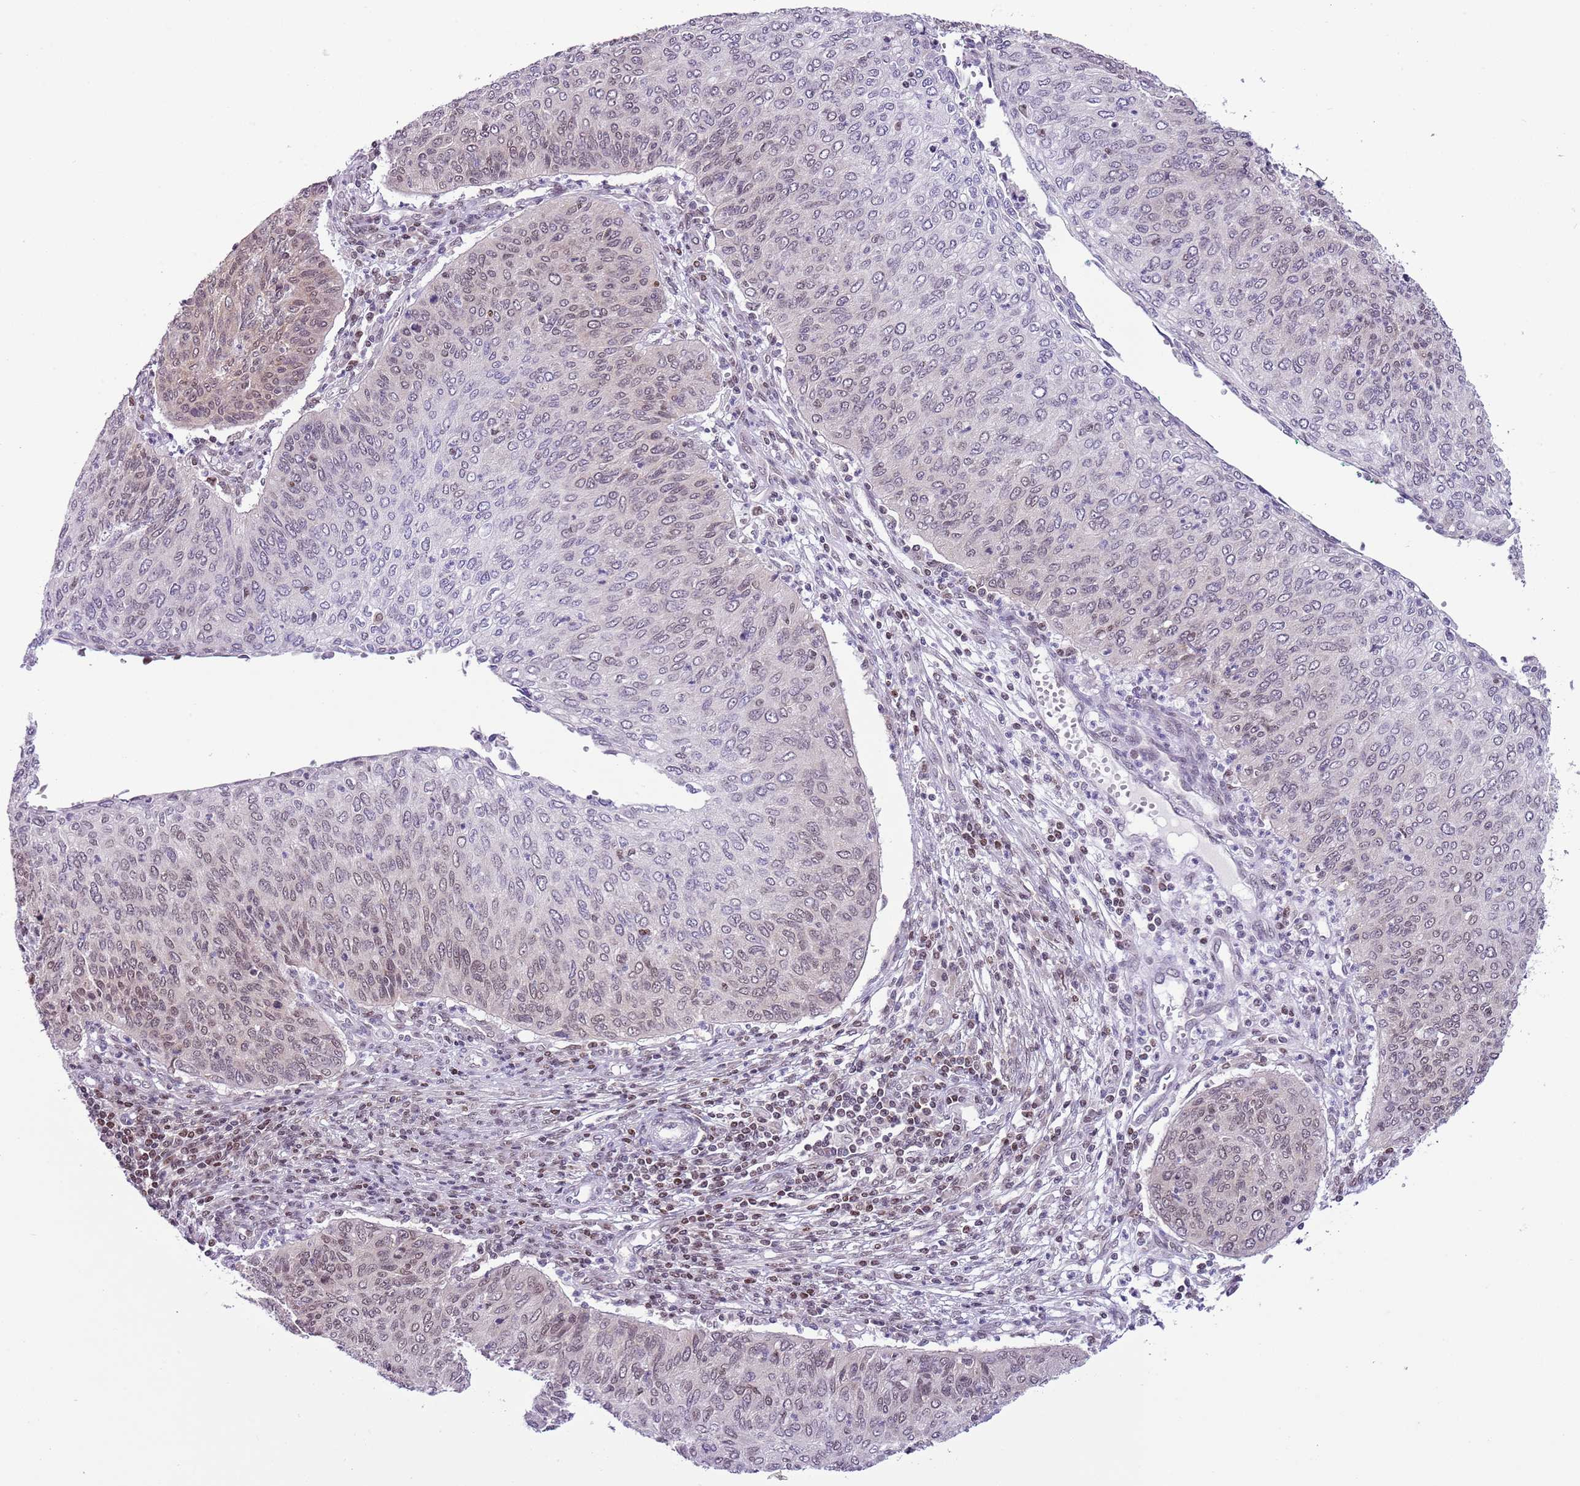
{"staining": {"intensity": "weak", "quantity": "<25%", "location": "nuclear"}, "tissue": "cervical cancer", "cell_type": "Tumor cells", "image_type": "cancer", "snomed": [{"axis": "morphology", "description": "Squamous cell carcinoma, NOS"}, {"axis": "topography", "description": "Cervix"}], "caption": "Cervical squamous cell carcinoma was stained to show a protein in brown. There is no significant positivity in tumor cells. (DAB (3,3'-diaminobenzidine) immunohistochemistry (IHC) visualized using brightfield microscopy, high magnification).", "gene": "SELENOH", "patient": {"sex": "female", "age": 38}}